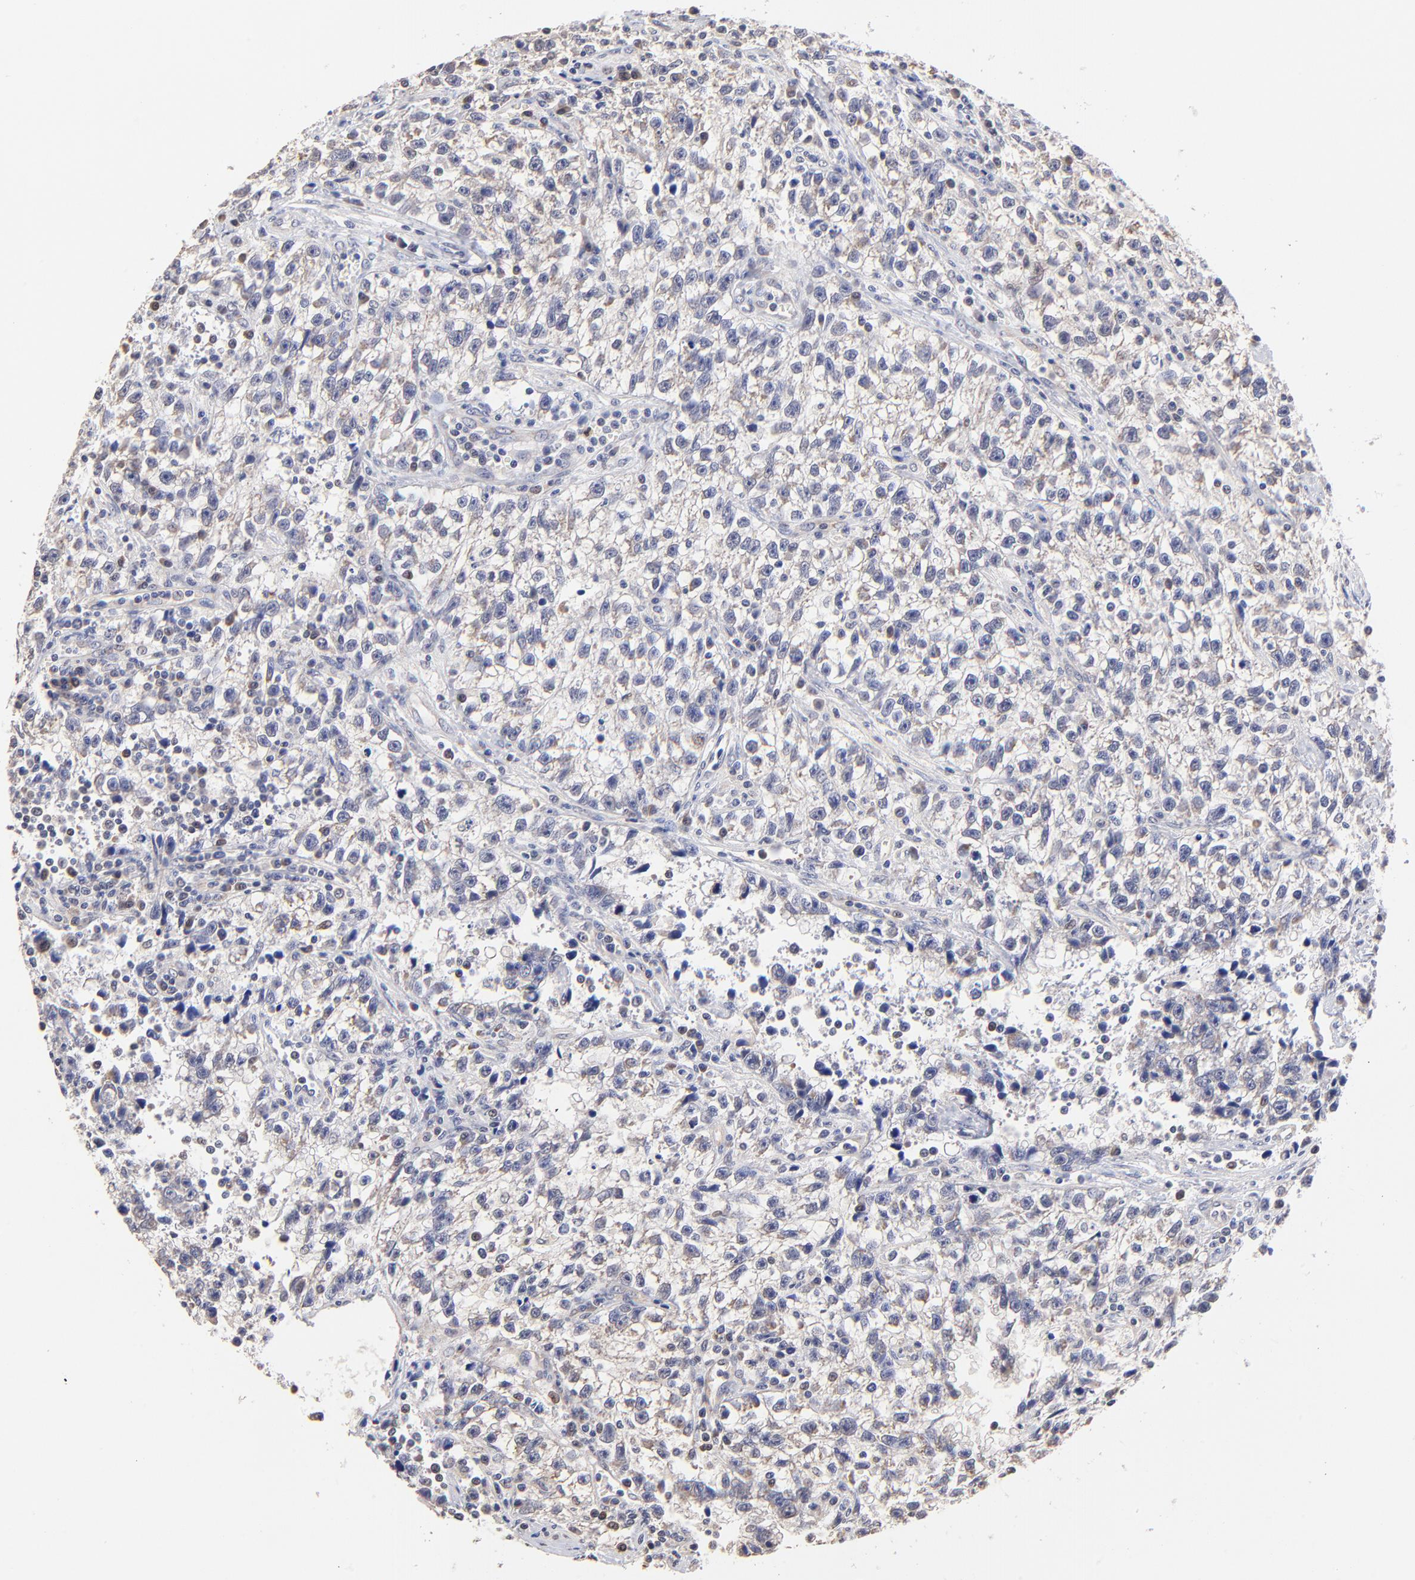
{"staining": {"intensity": "negative", "quantity": "none", "location": "none"}, "tissue": "testis cancer", "cell_type": "Tumor cells", "image_type": "cancer", "snomed": [{"axis": "morphology", "description": "Seminoma, NOS"}, {"axis": "topography", "description": "Testis"}], "caption": "IHC micrograph of testis cancer stained for a protein (brown), which reveals no positivity in tumor cells.", "gene": "BBOF1", "patient": {"sex": "male", "age": 38}}